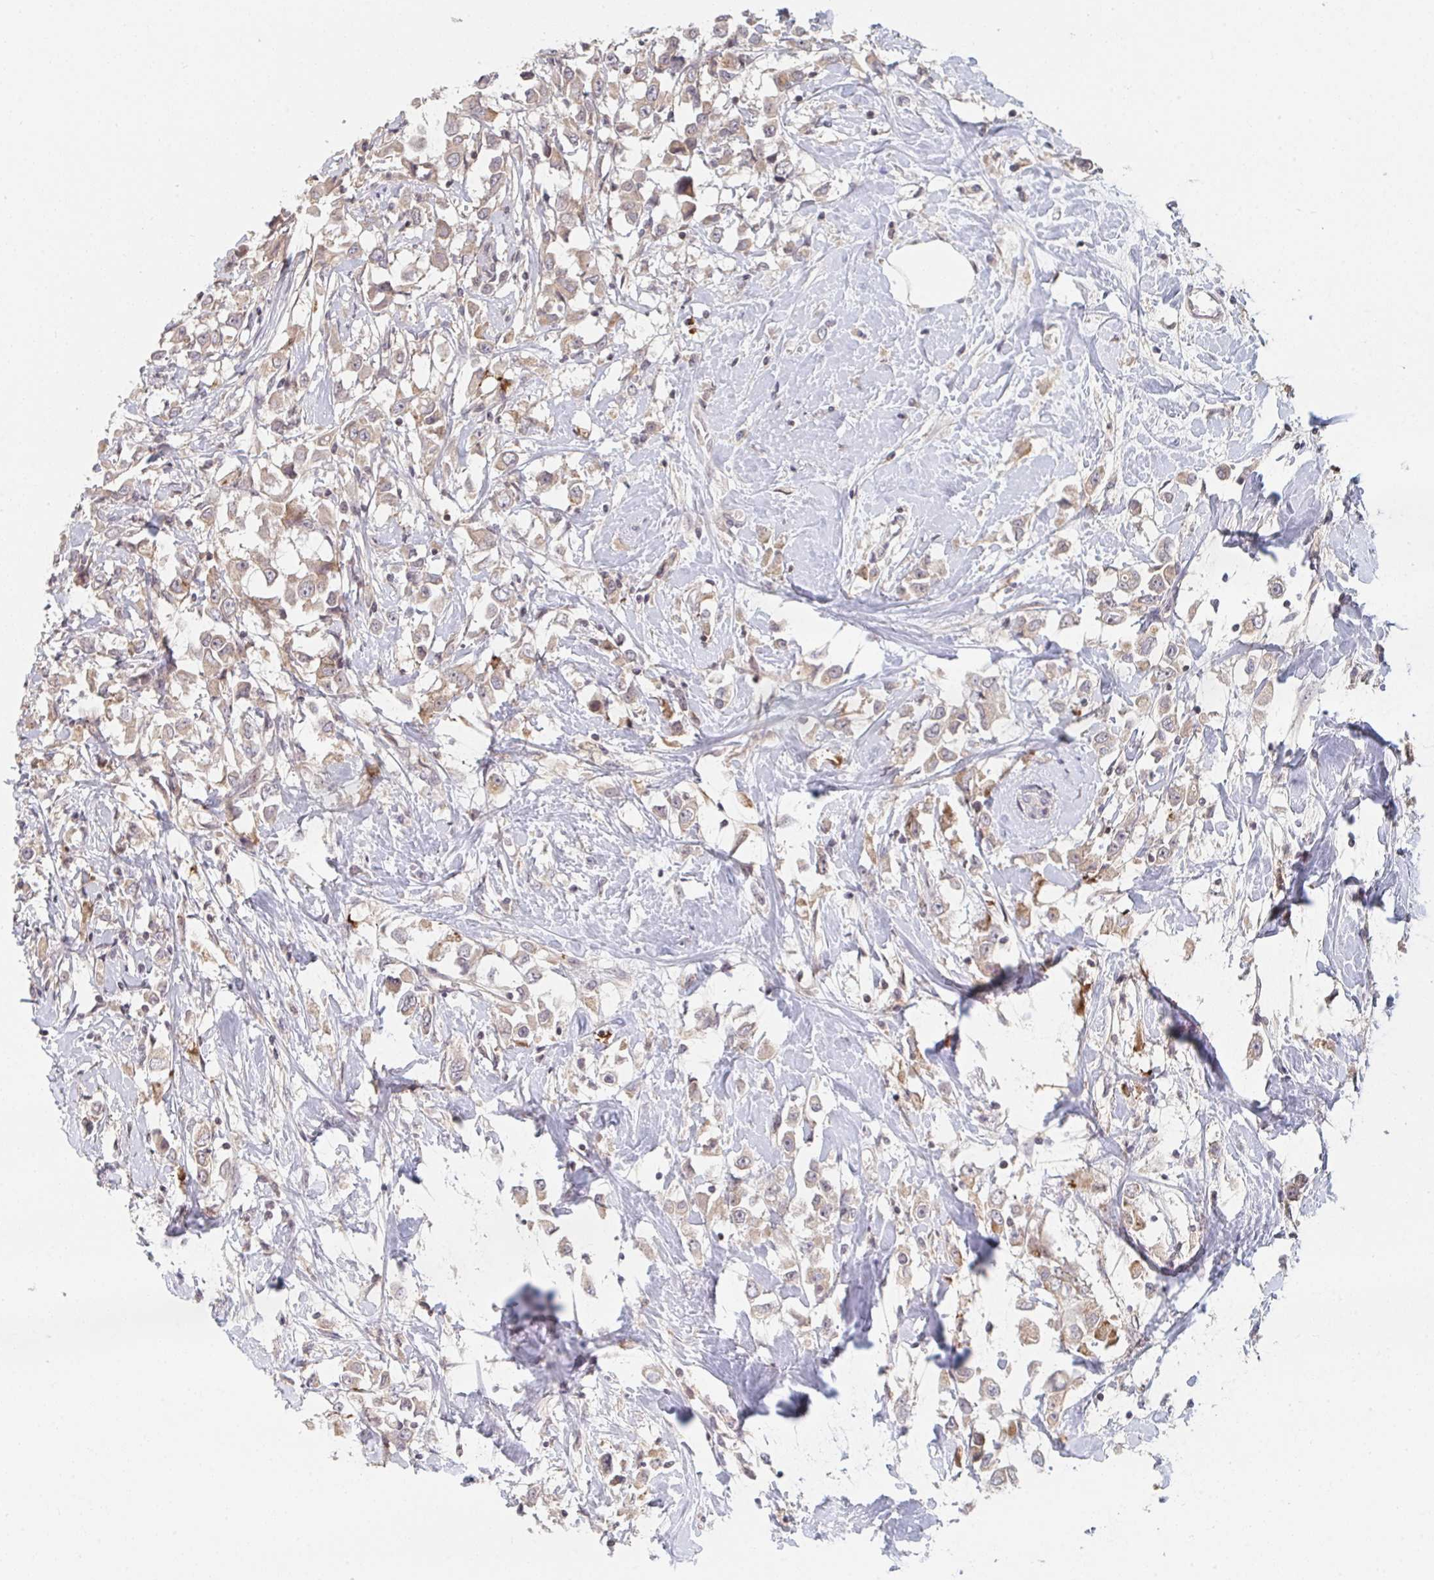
{"staining": {"intensity": "weak", "quantity": ">75%", "location": "cytoplasmic/membranous"}, "tissue": "breast cancer", "cell_type": "Tumor cells", "image_type": "cancer", "snomed": [{"axis": "morphology", "description": "Duct carcinoma"}, {"axis": "topography", "description": "Breast"}], "caption": "Immunohistochemistry staining of breast cancer (intraductal carcinoma), which exhibits low levels of weak cytoplasmic/membranous expression in approximately >75% of tumor cells indicating weak cytoplasmic/membranous protein positivity. The staining was performed using DAB (3,3'-diaminobenzidine) (brown) for protein detection and nuclei were counterstained in hematoxylin (blue).", "gene": "DCST1", "patient": {"sex": "female", "age": 61}}